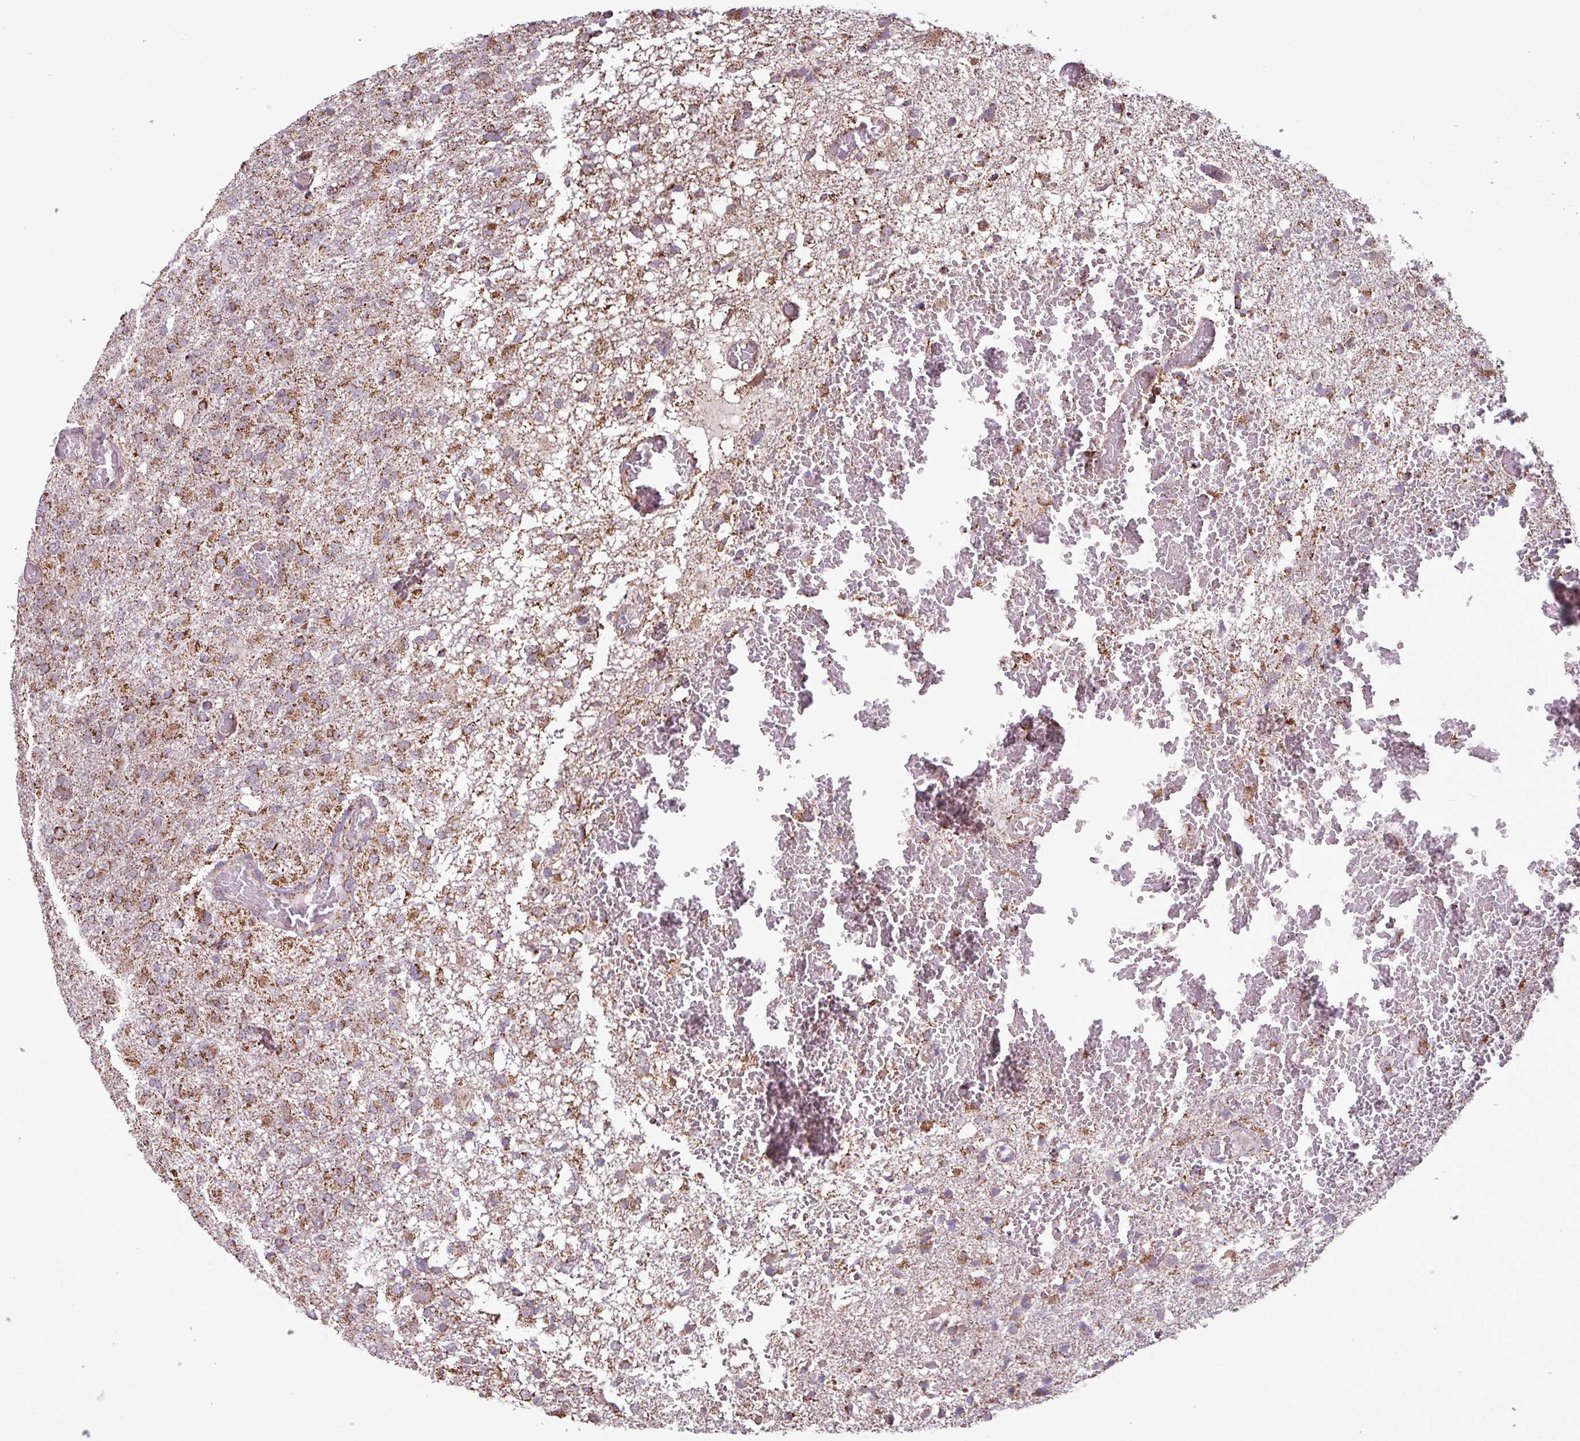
{"staining": {"intensity": "moderate", "quantity": ">75%", "location": "cytoplasmic/membranous"}, "tissue": "glioma", "cell_type": "Tumor cells", "image_type": "cancer", "snomed": [{"axis": "morphology", "description": "Glioma, malignant, High grade"}, {"axis": "topography", "description": "Brain"}], "caption": "This is a photomicrograph of immunohistochemistry (IHC) staining of high-grade glioma (malignant), which shows moderate staining in the cytoplasmic/membranous of tumor cells.", "gene": "ALG8", "patient": {"sex": "female", "age": 74}}